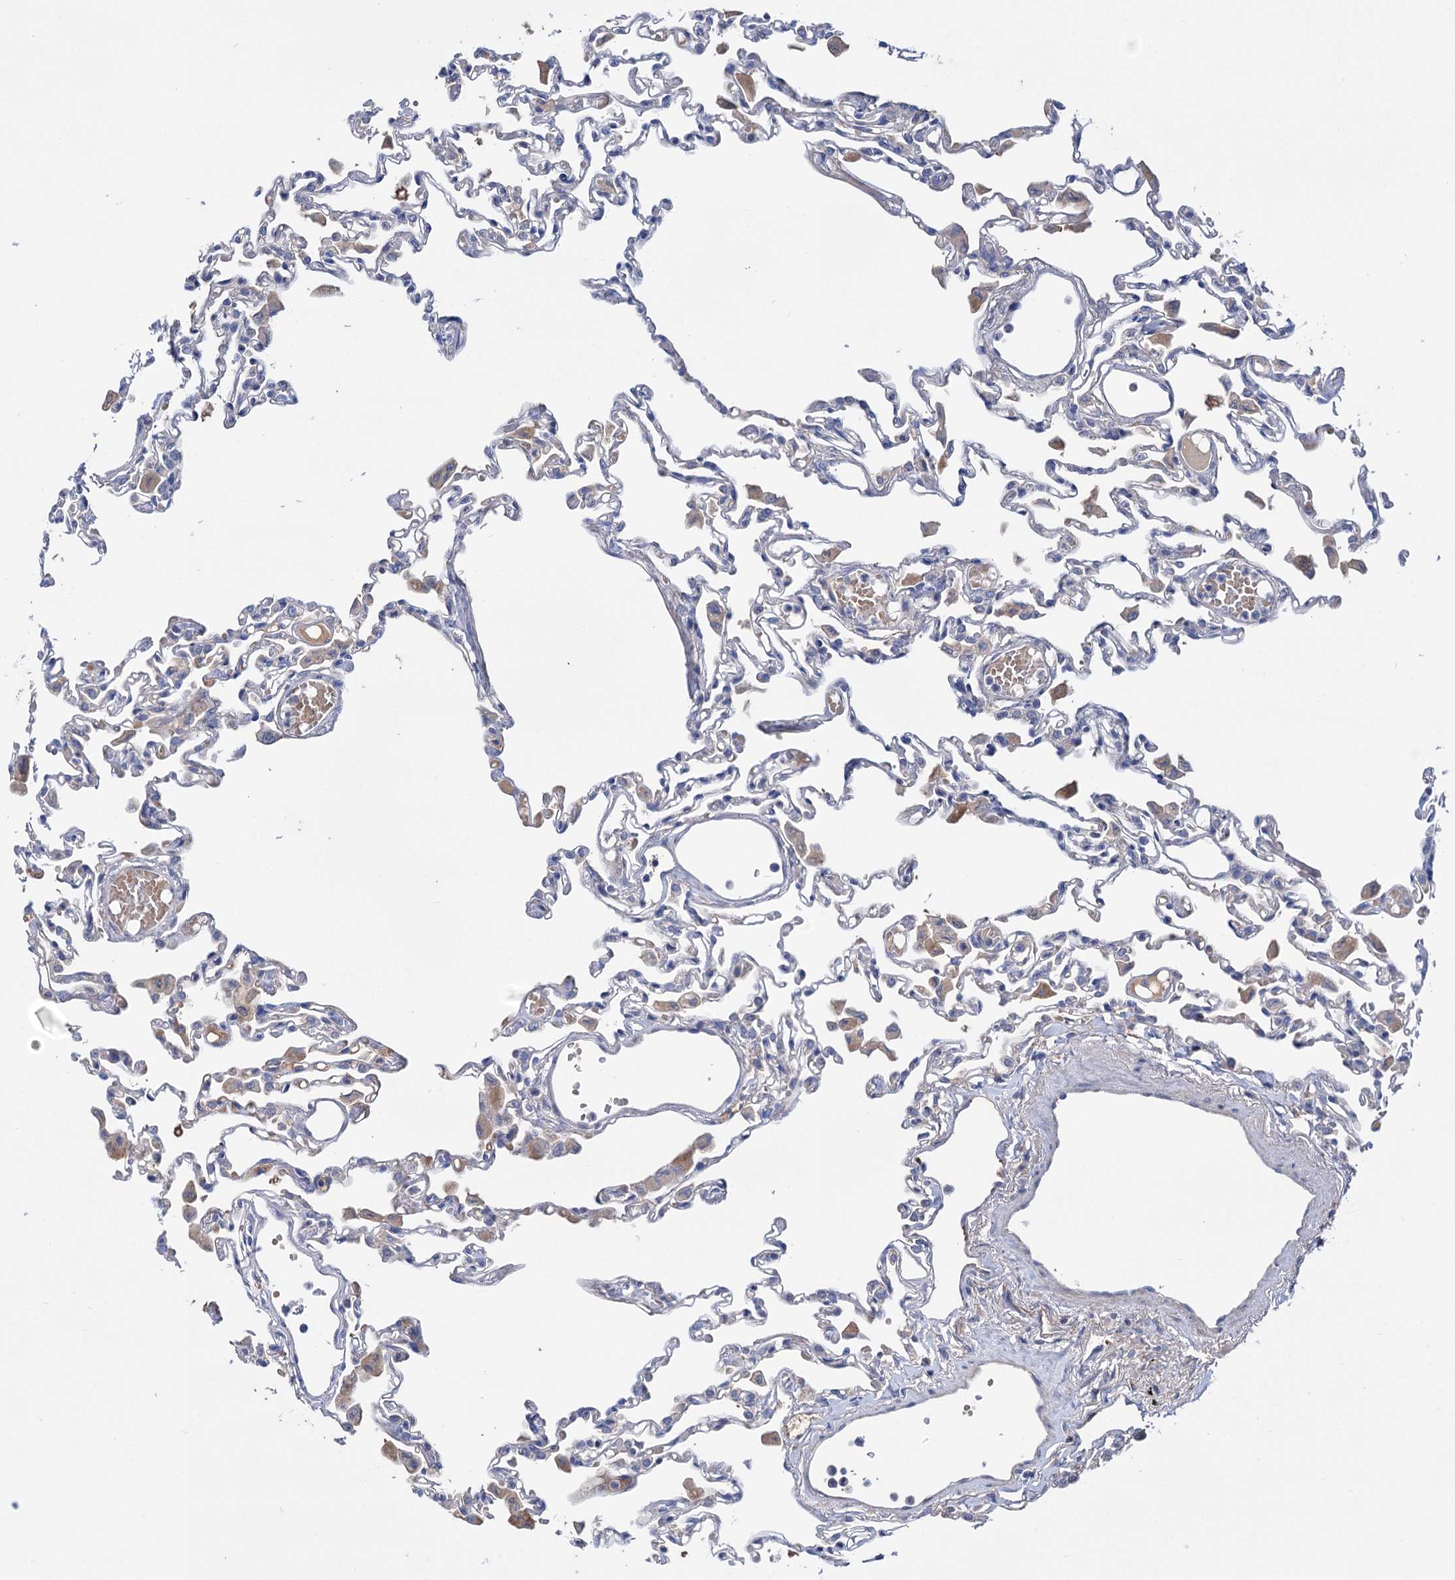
{"staining": {"intensity": "negative", "quantity": "none", "location": "none"}, "tissue": "lung", "cell_type": "Alveolar cells", "image_type": "normal", "snomed": [{"axis": "morphology", "description": "Normal tissue, NOS"}, {"axis": "topography", "description": "Bronchus"}, {"axis": "topography", "description": "Lung"}], "caption": "DAB (3,3'-diaminobenzidine) immunohistochemical staining of unremarkable human lung displays no significant positivity in alveolar cells.", "gene": "PPP1R32", "patient": {"sex": "female", "age": 49}}